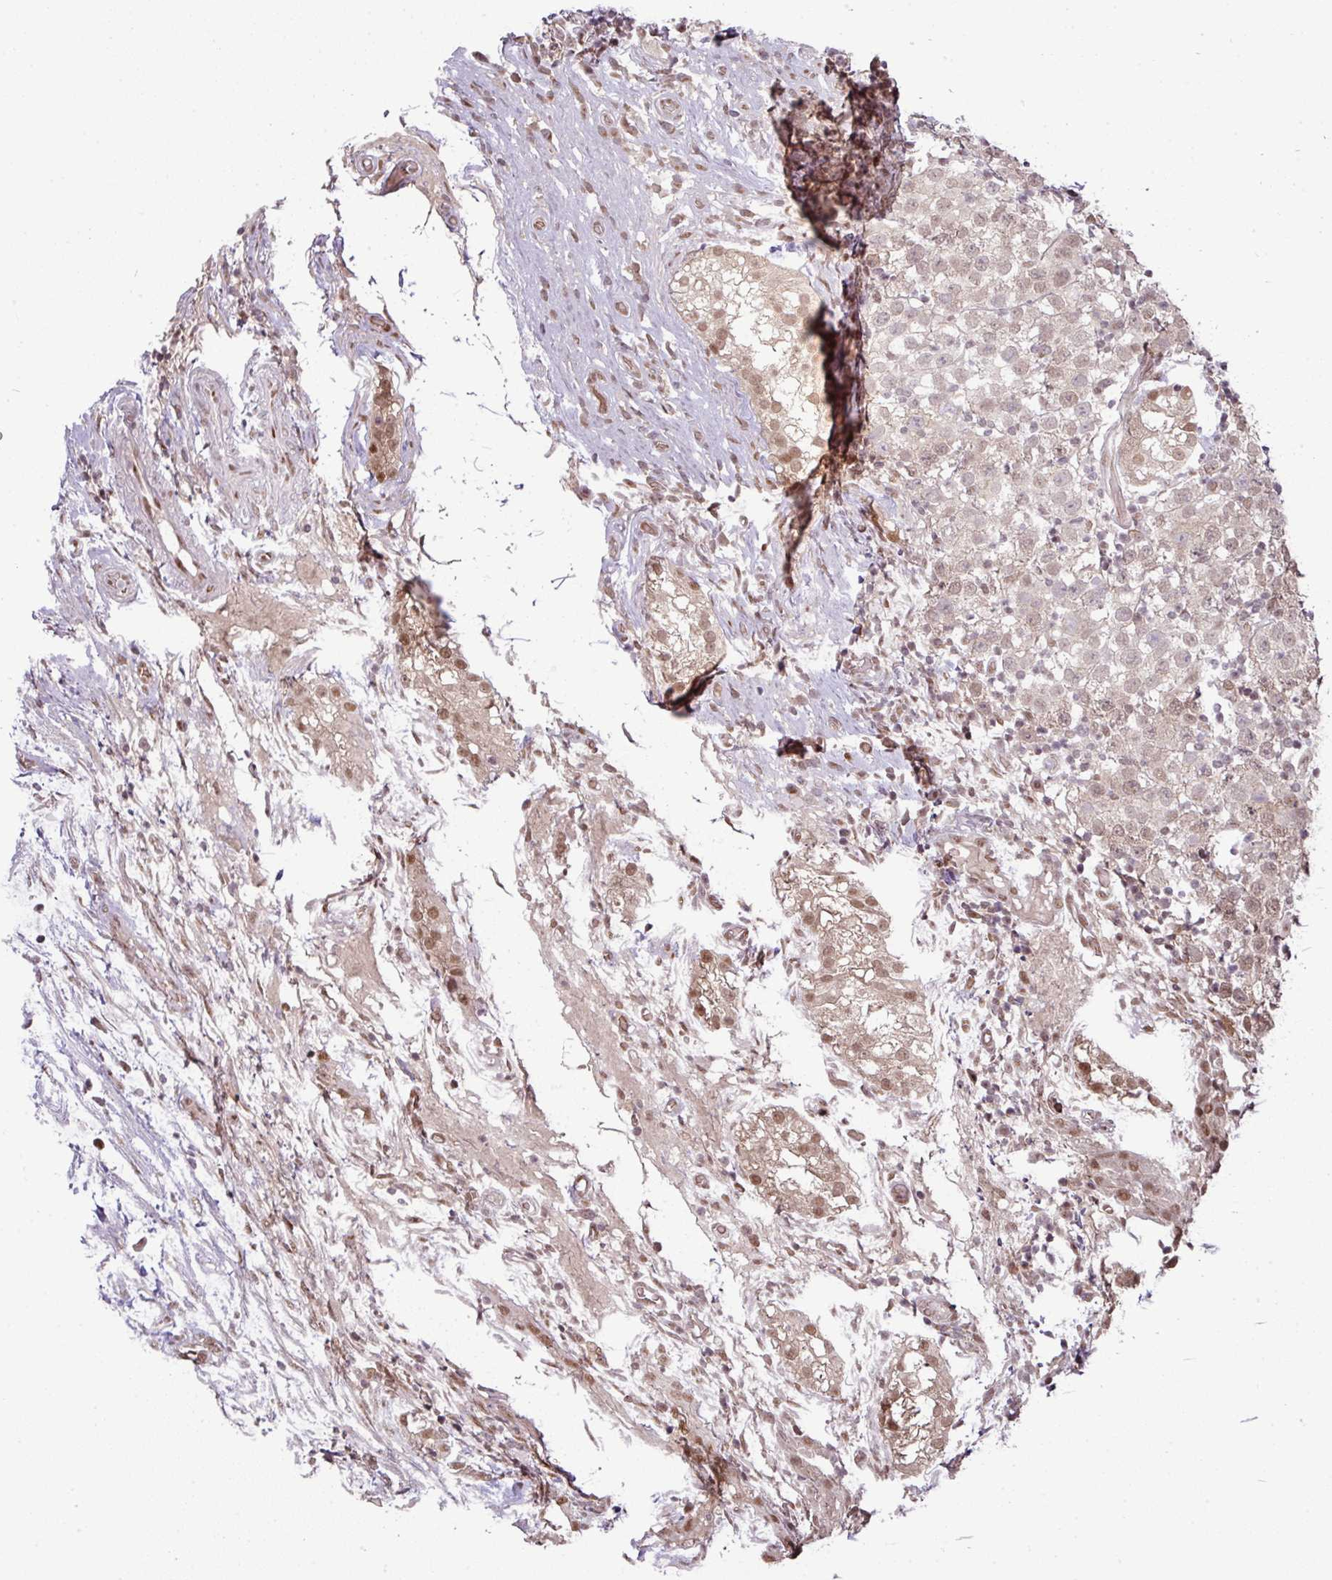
{"staining": {"intensity": "weak", "quantity": "25%-75%", "location": "nuclear"}, "tissue": "testis cancer", "cell_type": "Tumor cells", "image_type": "cancer", "snomed": [{"axis": "morphology", "description": "Seminoma, NOS"}, {"axis": "morphology", "description": "Carcinoma, Embryonal, NOS"}, {"axis": "topography", "description": "Testis"}], "caption": "An image showing weak nuclear positivity in about 25%-75% of tumor cells in testis cancer (embryonal carcinoma), as visualized by brown immunohistochemical staining.", "gene": "CIC", "patient": {"sex": "male", "age": 41}}